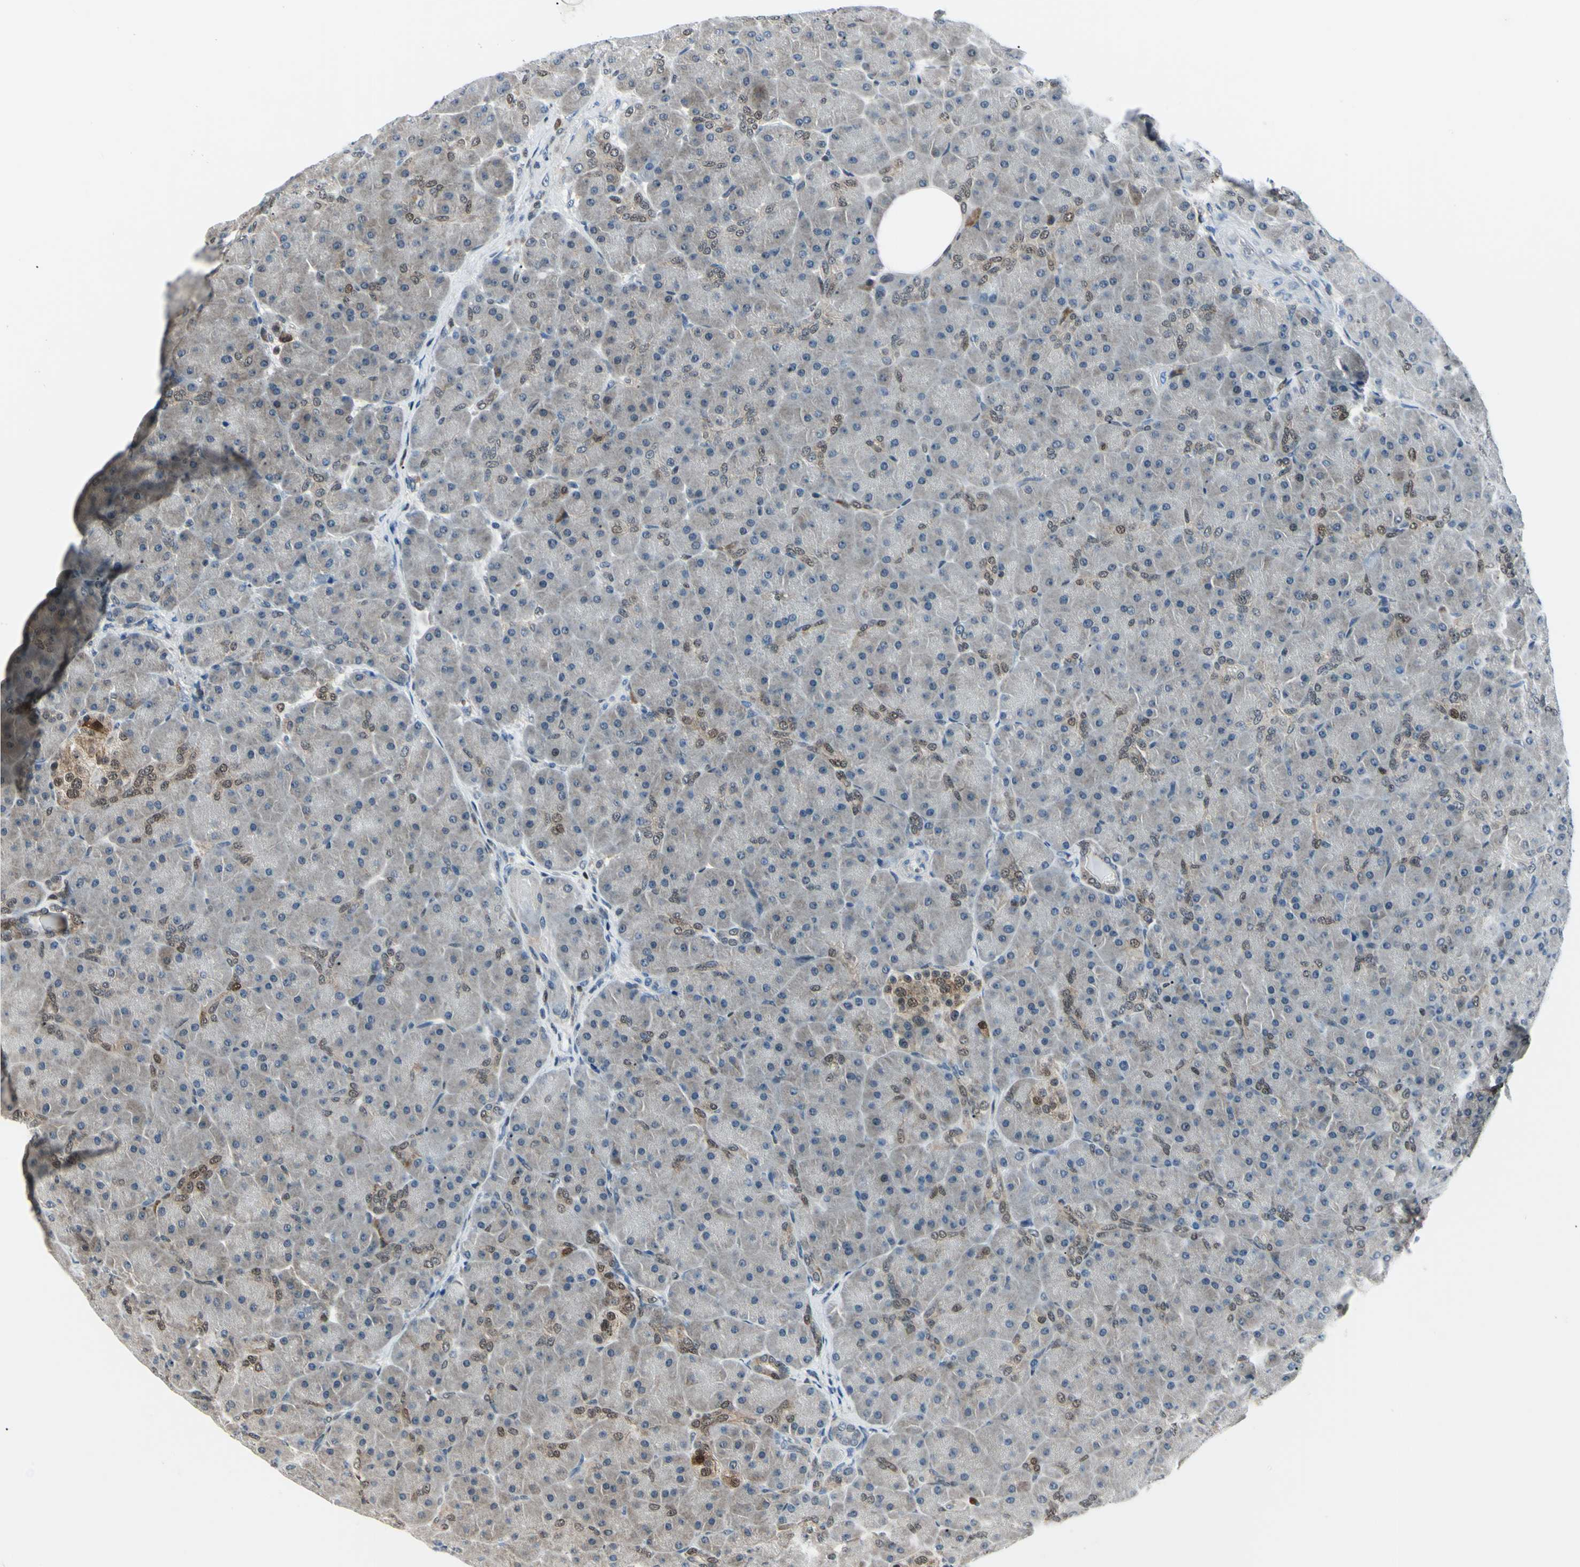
{"staining": {"intensity": "moderate", "quantity": "<25%", "location": "cytoplasmic/membranous"}, "tissue": "pancreas", "cell_type": "Exocrine glandular cells", "image_type": "normal", "snomed": [{"axis": "morphology", "description": "Normal tissue, NOS"}, {"axis": "topography", "description": "Pancreas"}], "caption": "Moderate cytoplasmic/membranous staining for a protein is appreciated in approximately <25% of exocrine glandular cells of normal pancreas using IHC.", "gene": "PGK1", "patient": {"sex": "male", "age": 66}}